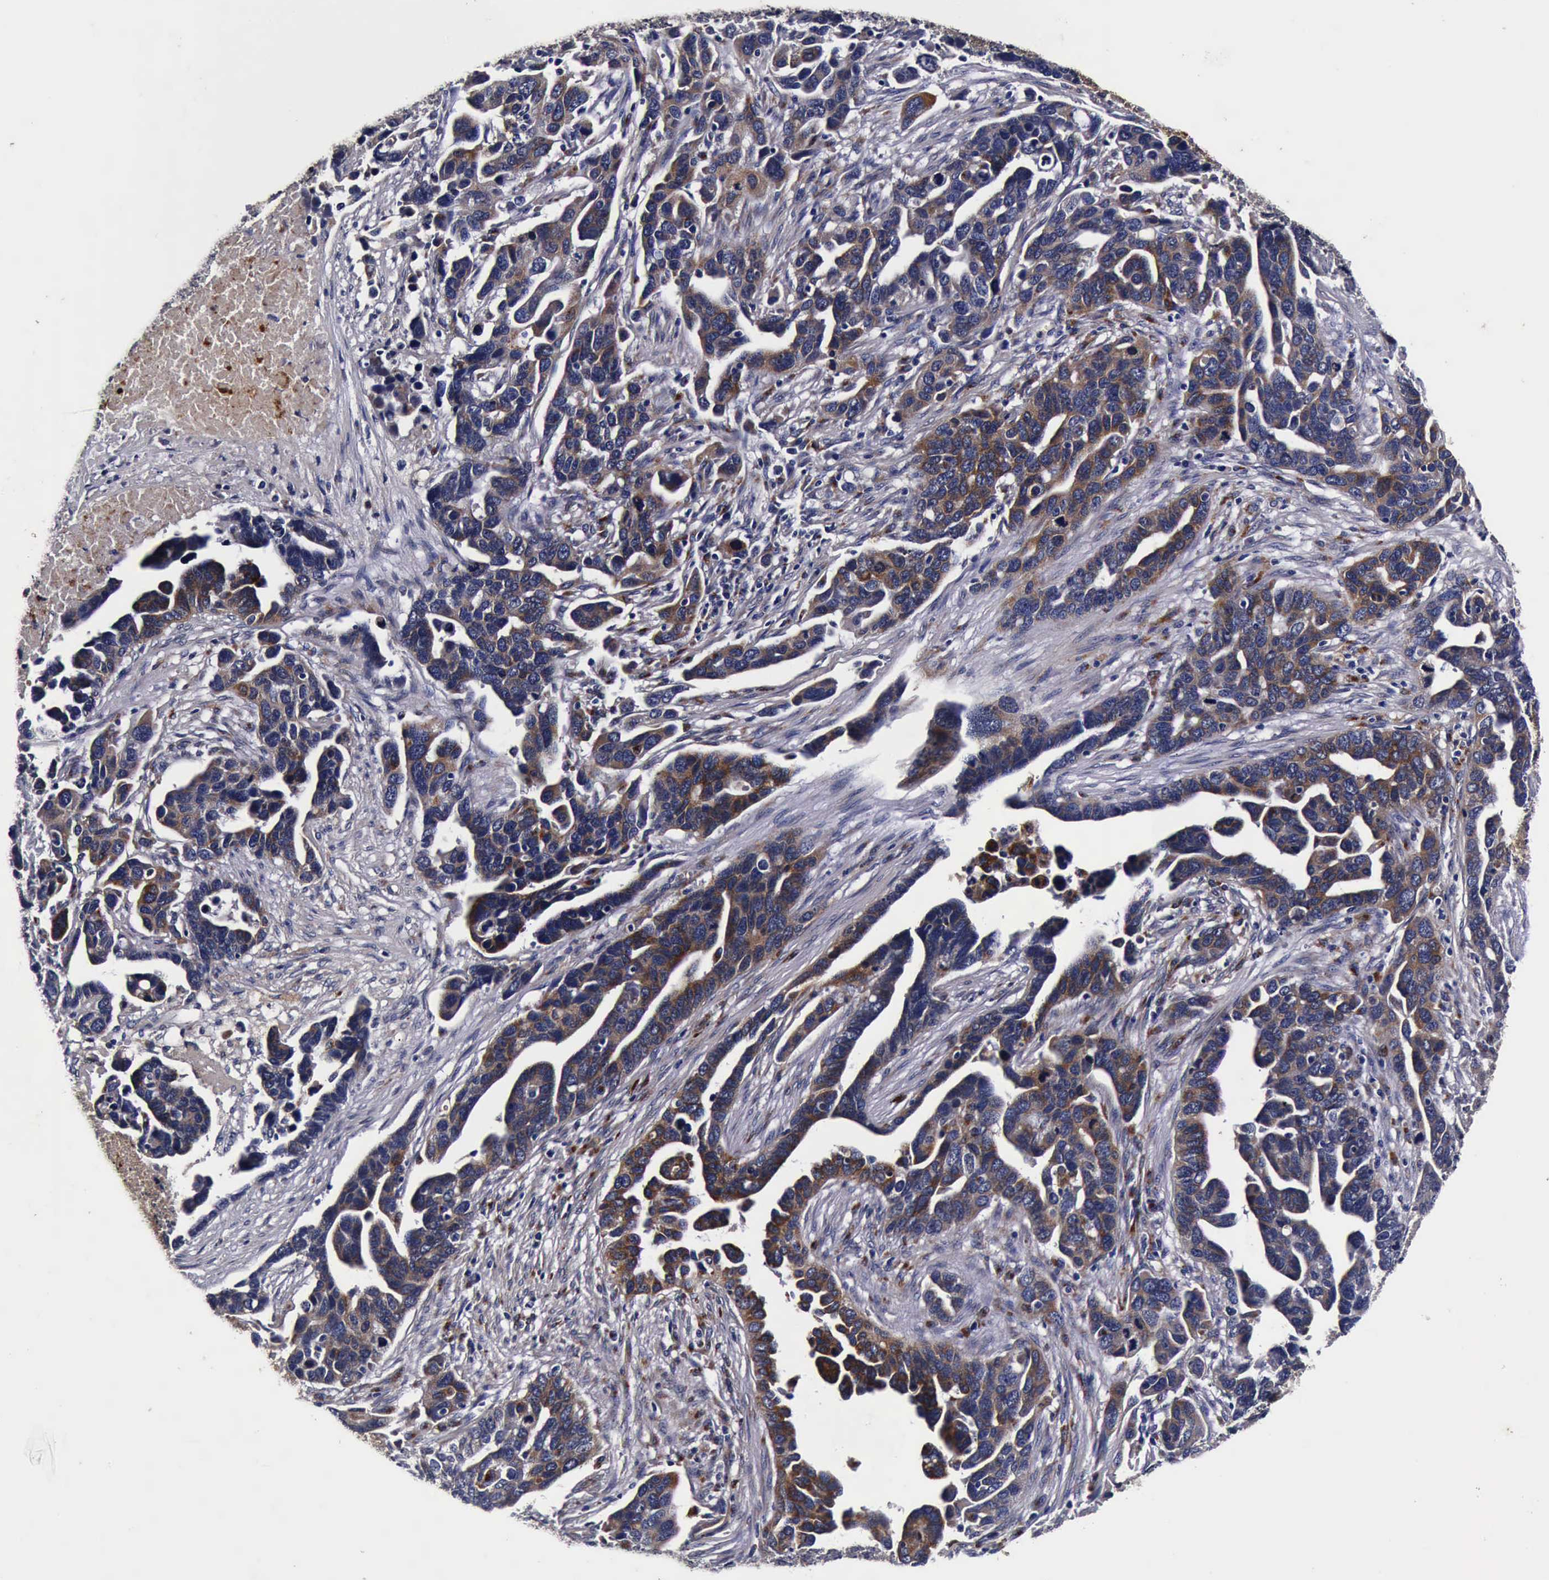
{"staining": {"intensity": "moderate", "quantity": ">75%", "location": "cytoplasmic/membranous"}, "tissue": "ovarian cancer", "cell_type": "Tumor cells", "image_type": "cancer", "snomed": [{"axis": "morphology", "description": "Cystadenocarcinoma, serous, NOS"}, {"axis": "topography", "description": "Ovary"}], "caption": "There is medium levels of moderate cytoplasmic/membranous expression in tumor cells of ovarian serous cystadenocarcinoma, as demonstrated by immunohistochemical staining (brown color).", "gene": "CST3", "patient": {"sex": "female", "age": 54}}